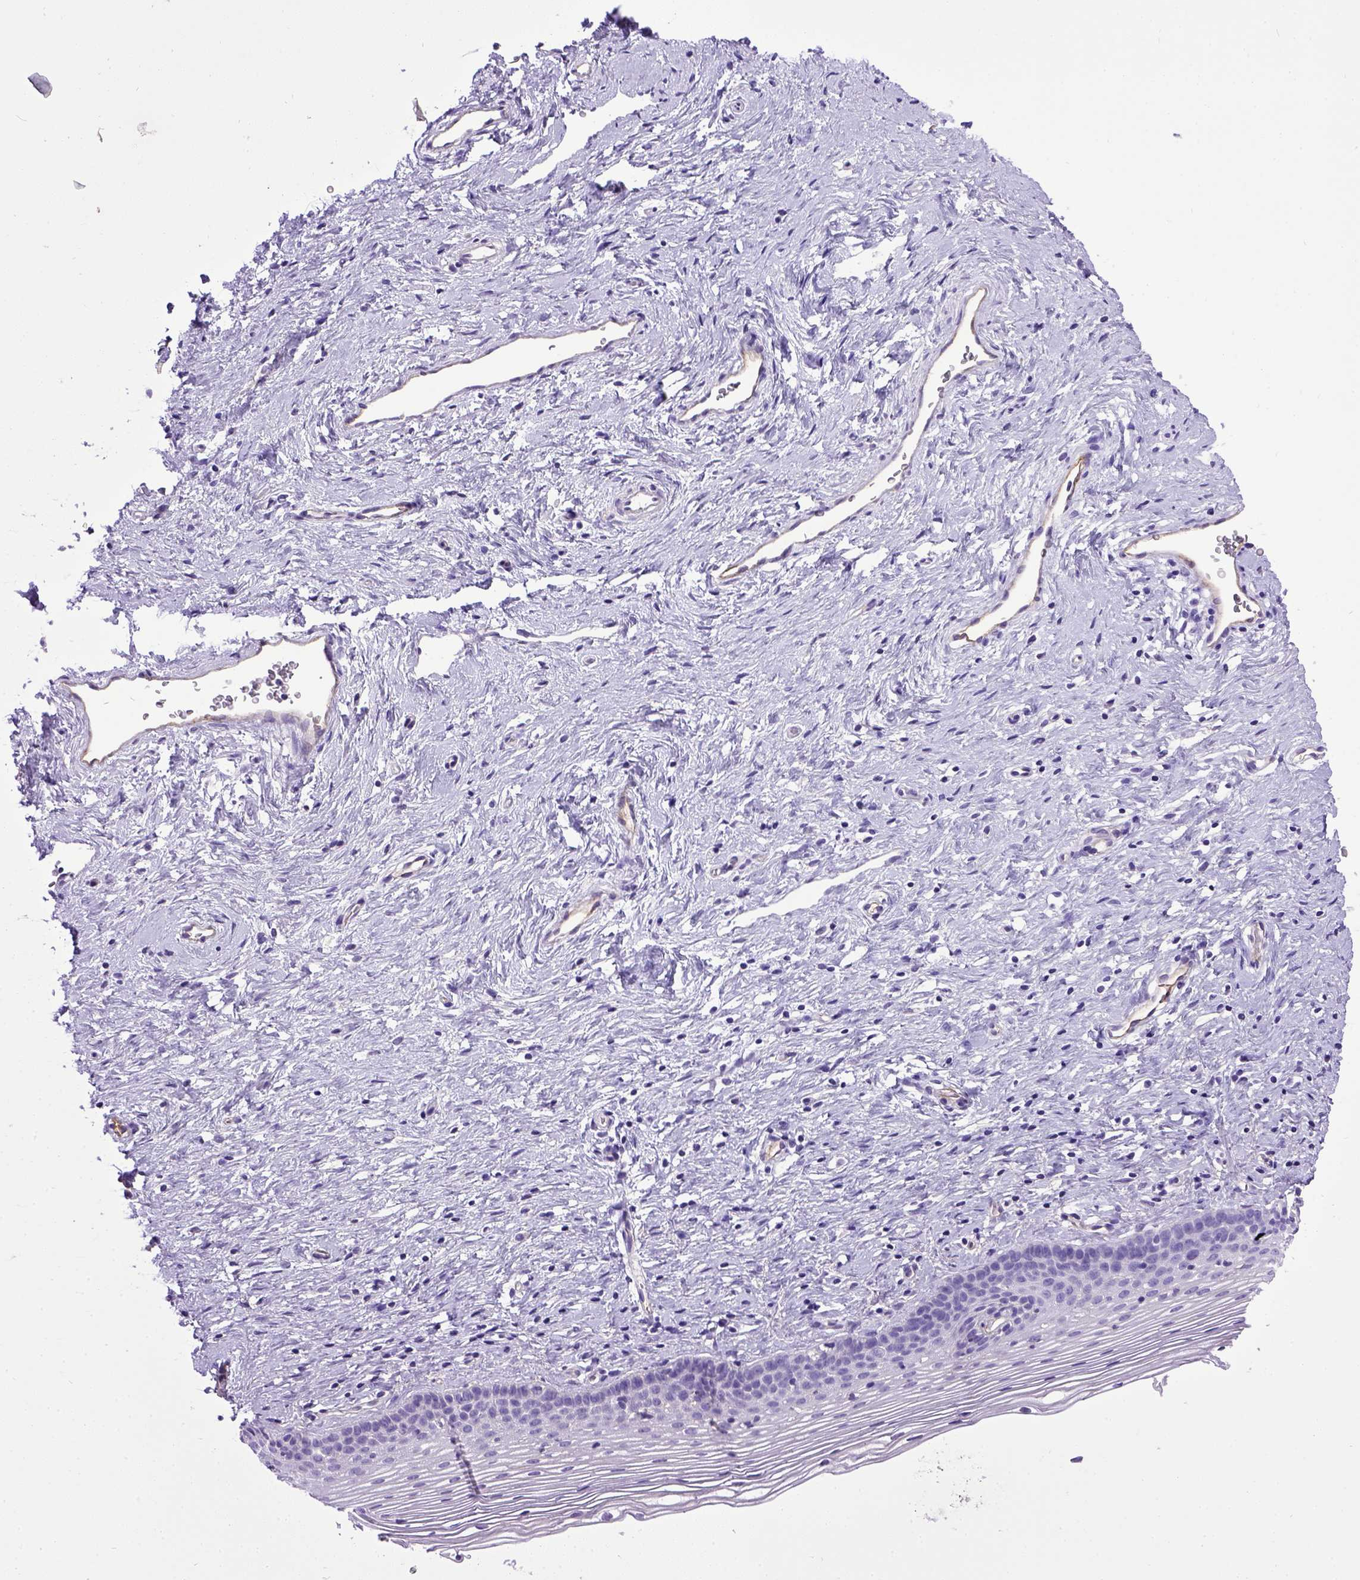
{"staining": {"intensity": "negative", "quantity": "none", "location": "none"}, "tissue": "cervix", "cell_type": "Glandular cells", "image_type": "normal", "snomed": [{"axis": "morphology", "description": "Normal tissue, NOS"}, {"axis": "topography", "description": "Cervix"}], "caption": "A high-resolution micrograph shows IHC staining of normal cervix, which demonstrates no significant expression in glandular cells. The staining is performed using DAB brown chromogen with nuclei counter-stained in using hematoxylin.", "gene": "ENG", "patient": {"sex": "female", "age": 39}}